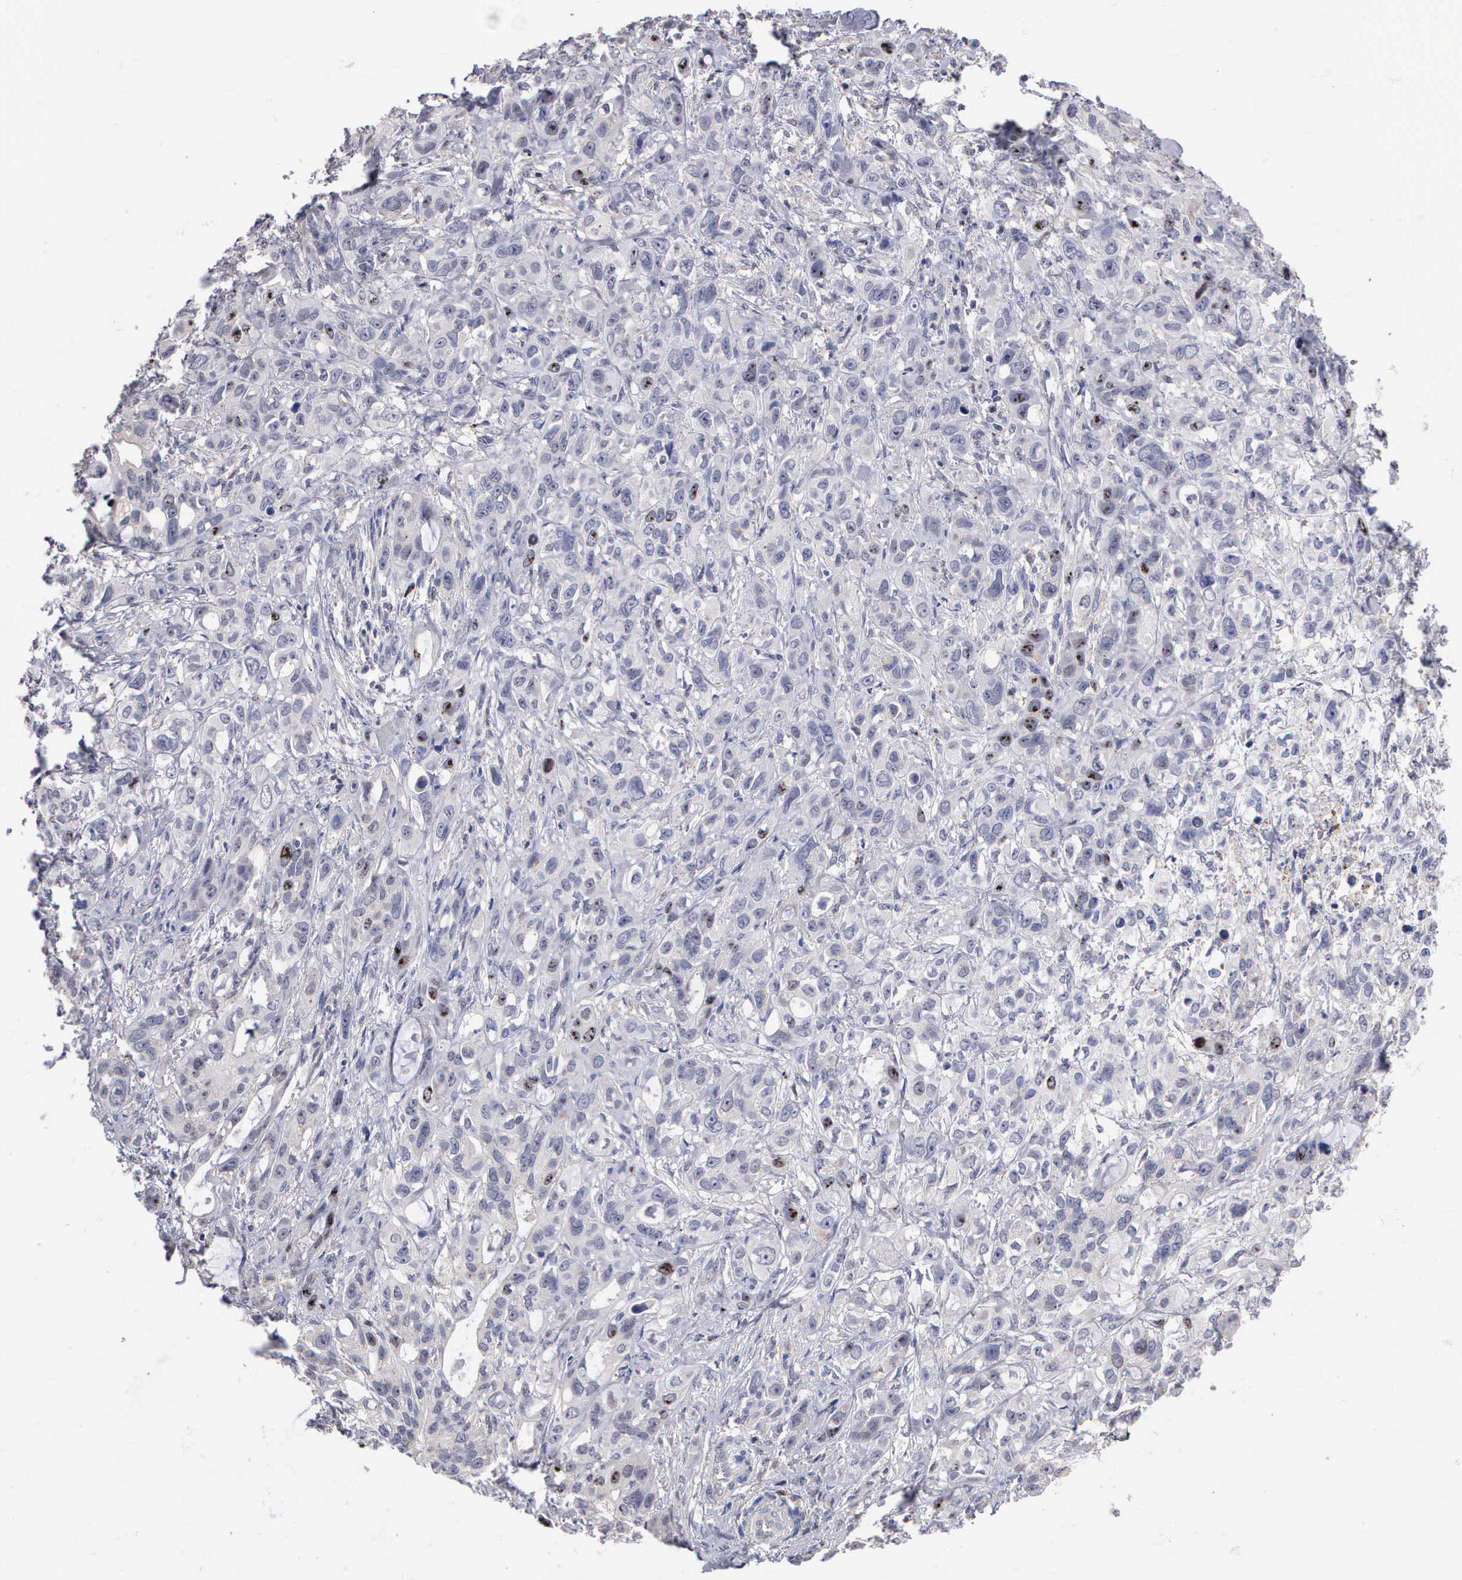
{"staining": {"intensity": "moderate", "quantity": "<25%", "location": "nuclear"}, "tissue": "stomach cancer", "cell_type": "Tumor cells", "image_type": "cancer", "snomed": [{"axis": "morphology", "description": "Adenocarcinoma, NOS"}, {"axis": "topography", "description": "Stomach, upper"}], "caption": "The micrograph demonstrates a brown stain indicating the presence of a protein in the nuclear of tumor cells in stomach cancer (adenocarcinoma). (Brightfield microscopy of DAB IHC at high magnification).", "gene": "KDM6A", "patient": {"sex": "male", "age": 47}}